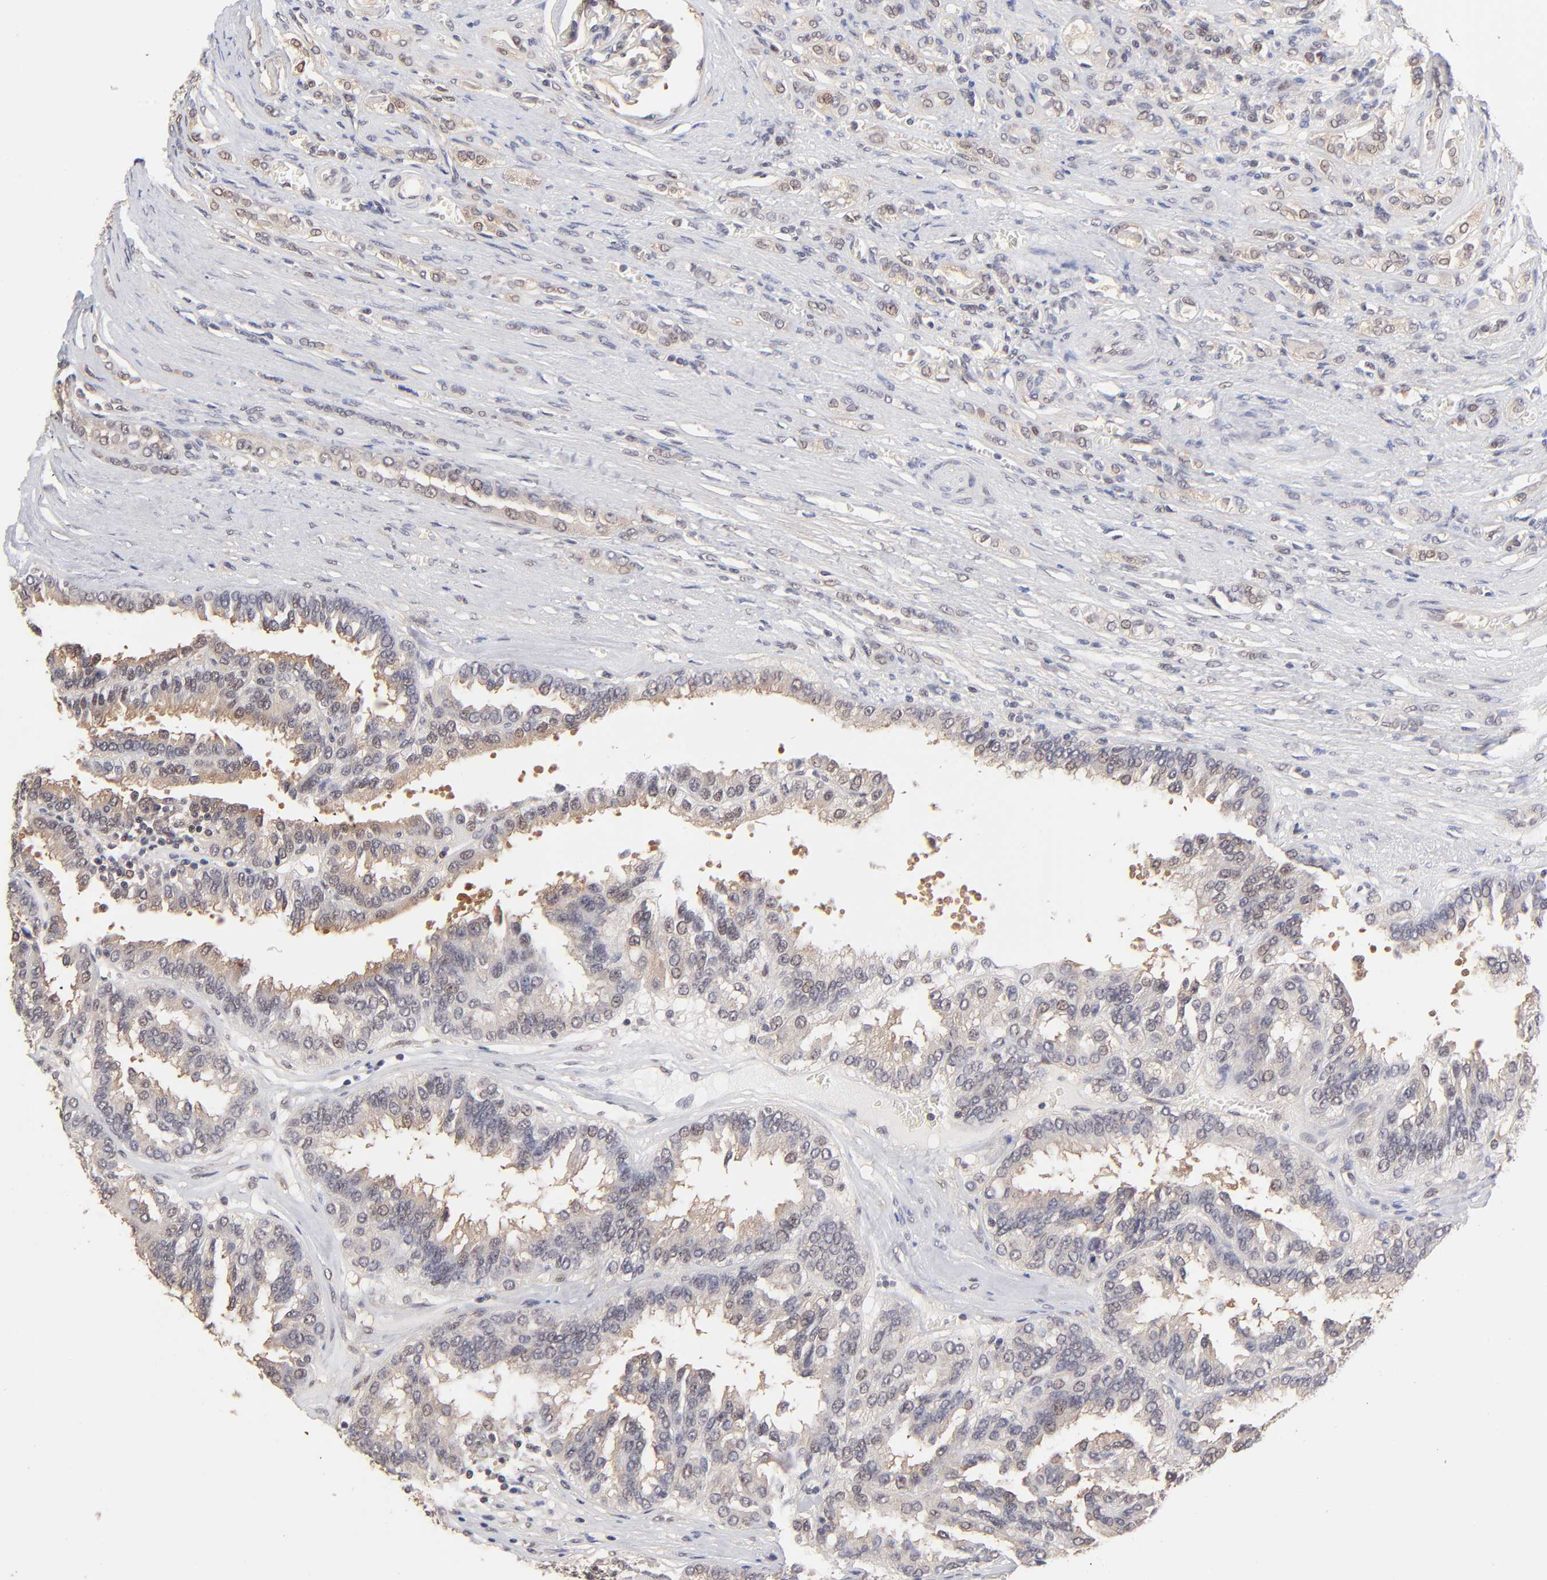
{"staining": {"intensity": "moderate", "quantity": ">75%", "location": "cytoplasmic/membranous"}, "tissue": "renal cancer", "cell_type": "Tumor cells", "image_type": "cancer", "snomed": [{"axis": "morphology", "description": "Adenocarcinoma, NOS"}, {"axis": "topography", "description": "Kidney"}], "caption": "A micrograph showing moderate cytoplasmic/membranous expression in about >75% of tumor cells in renal cancer, as visualized by brown immunohistochemical staining.", "gene": "PSMC4", "patient": {"sex": "male", "age": 46}}